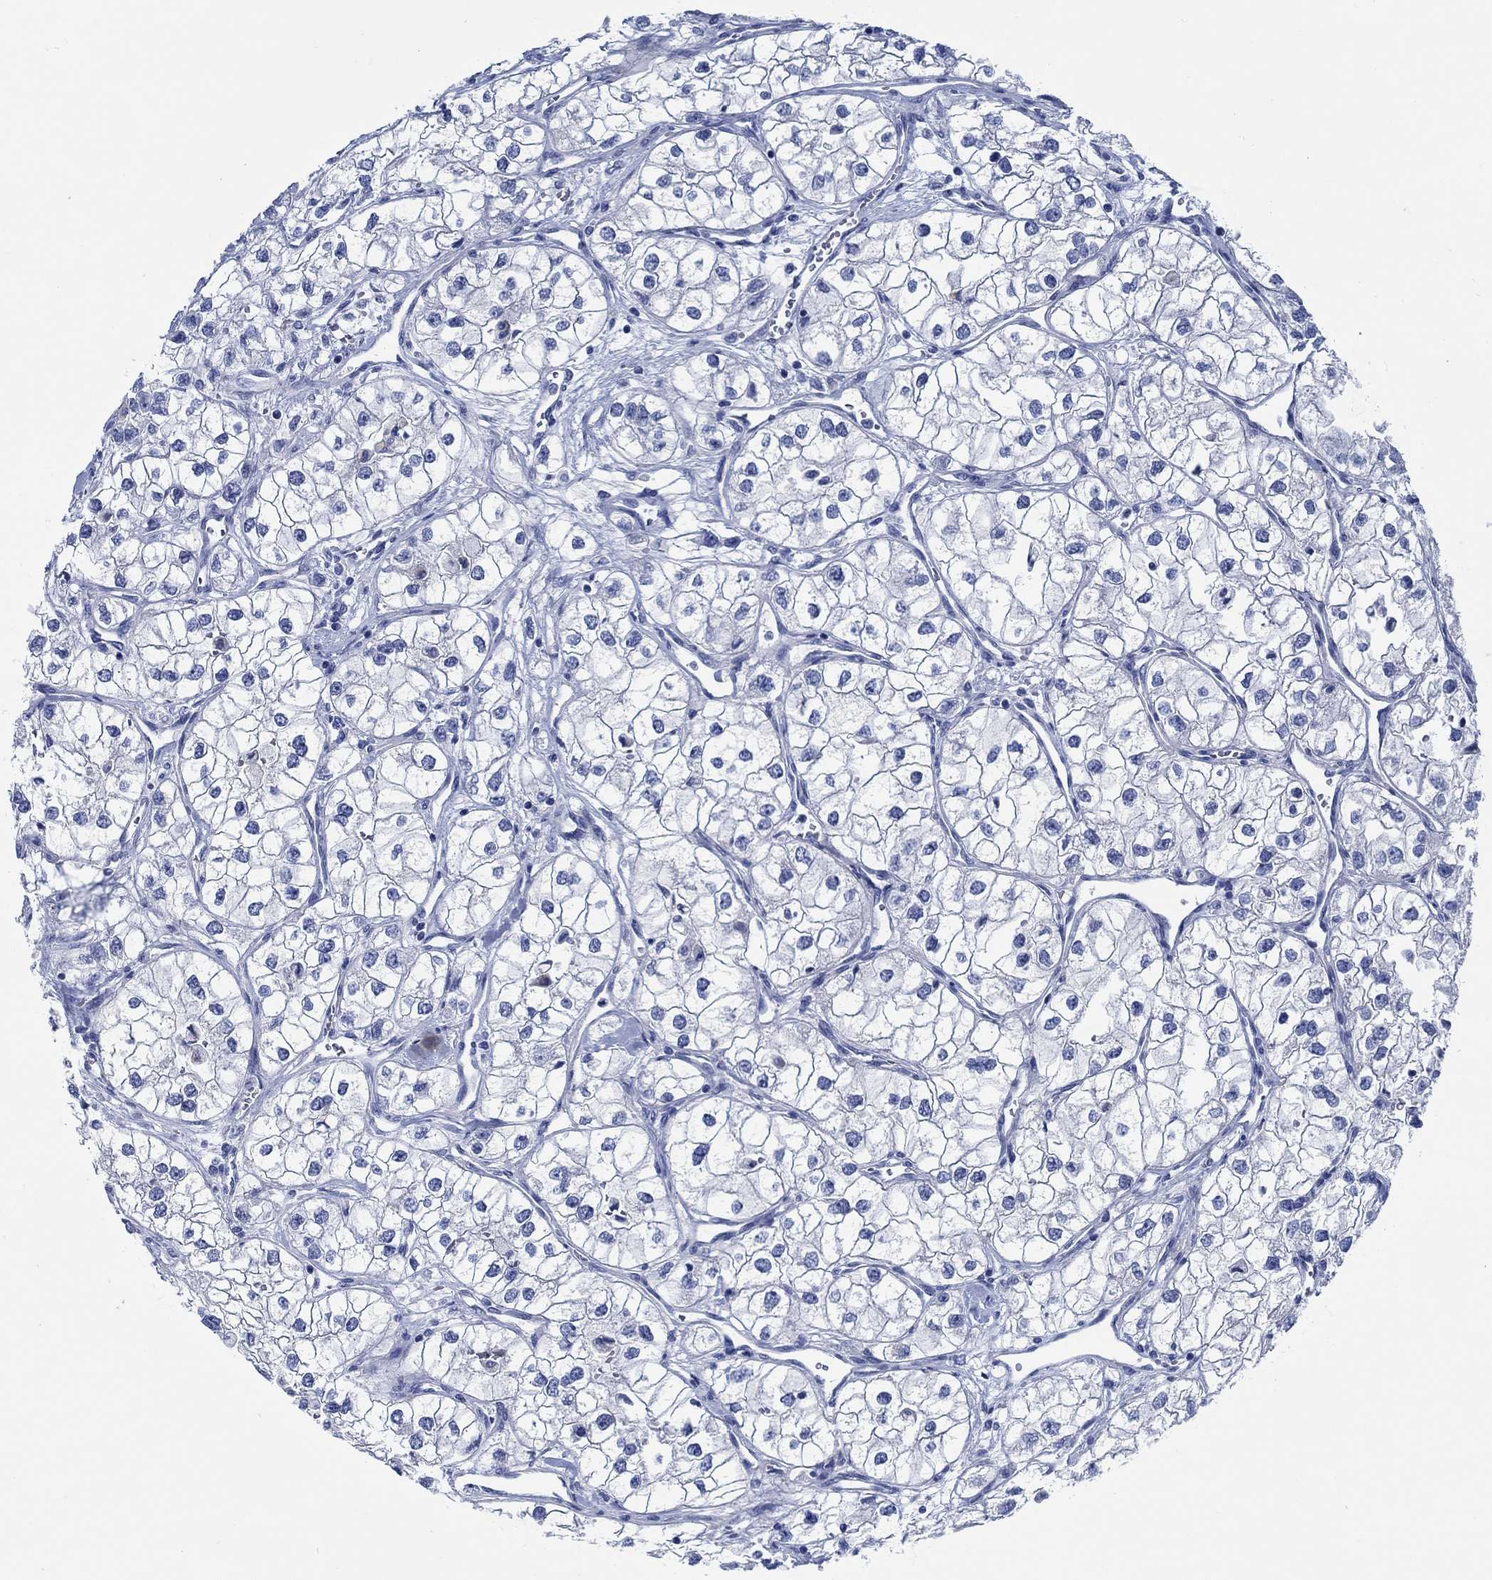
{"staining": {"intensity": "negative", "quantity": "none", "location": "none"}, "tissue": "renal cancer", "cell_type": "Tumor cells", "image_type": "cancer", "snomed": [{"axis": "morphology", "description": "Adenocarcinoma, NOS"}, {"axis": "topography", "description": "Kidney"}], "caption": "This histopathology image is of renal adenocarcinoma stained with IHC to label a protein in brown with the nuclei are counter-stained blue. There is no expression in tumor cells. Brightfield microscopy of IHC stained with DAB (3,3'-diaminobenzidine) (brown) and hematoxylin (blue), captured at high magnification.", "gene": "SVEP1", "patient": {"sex": "male", "age": 59}}